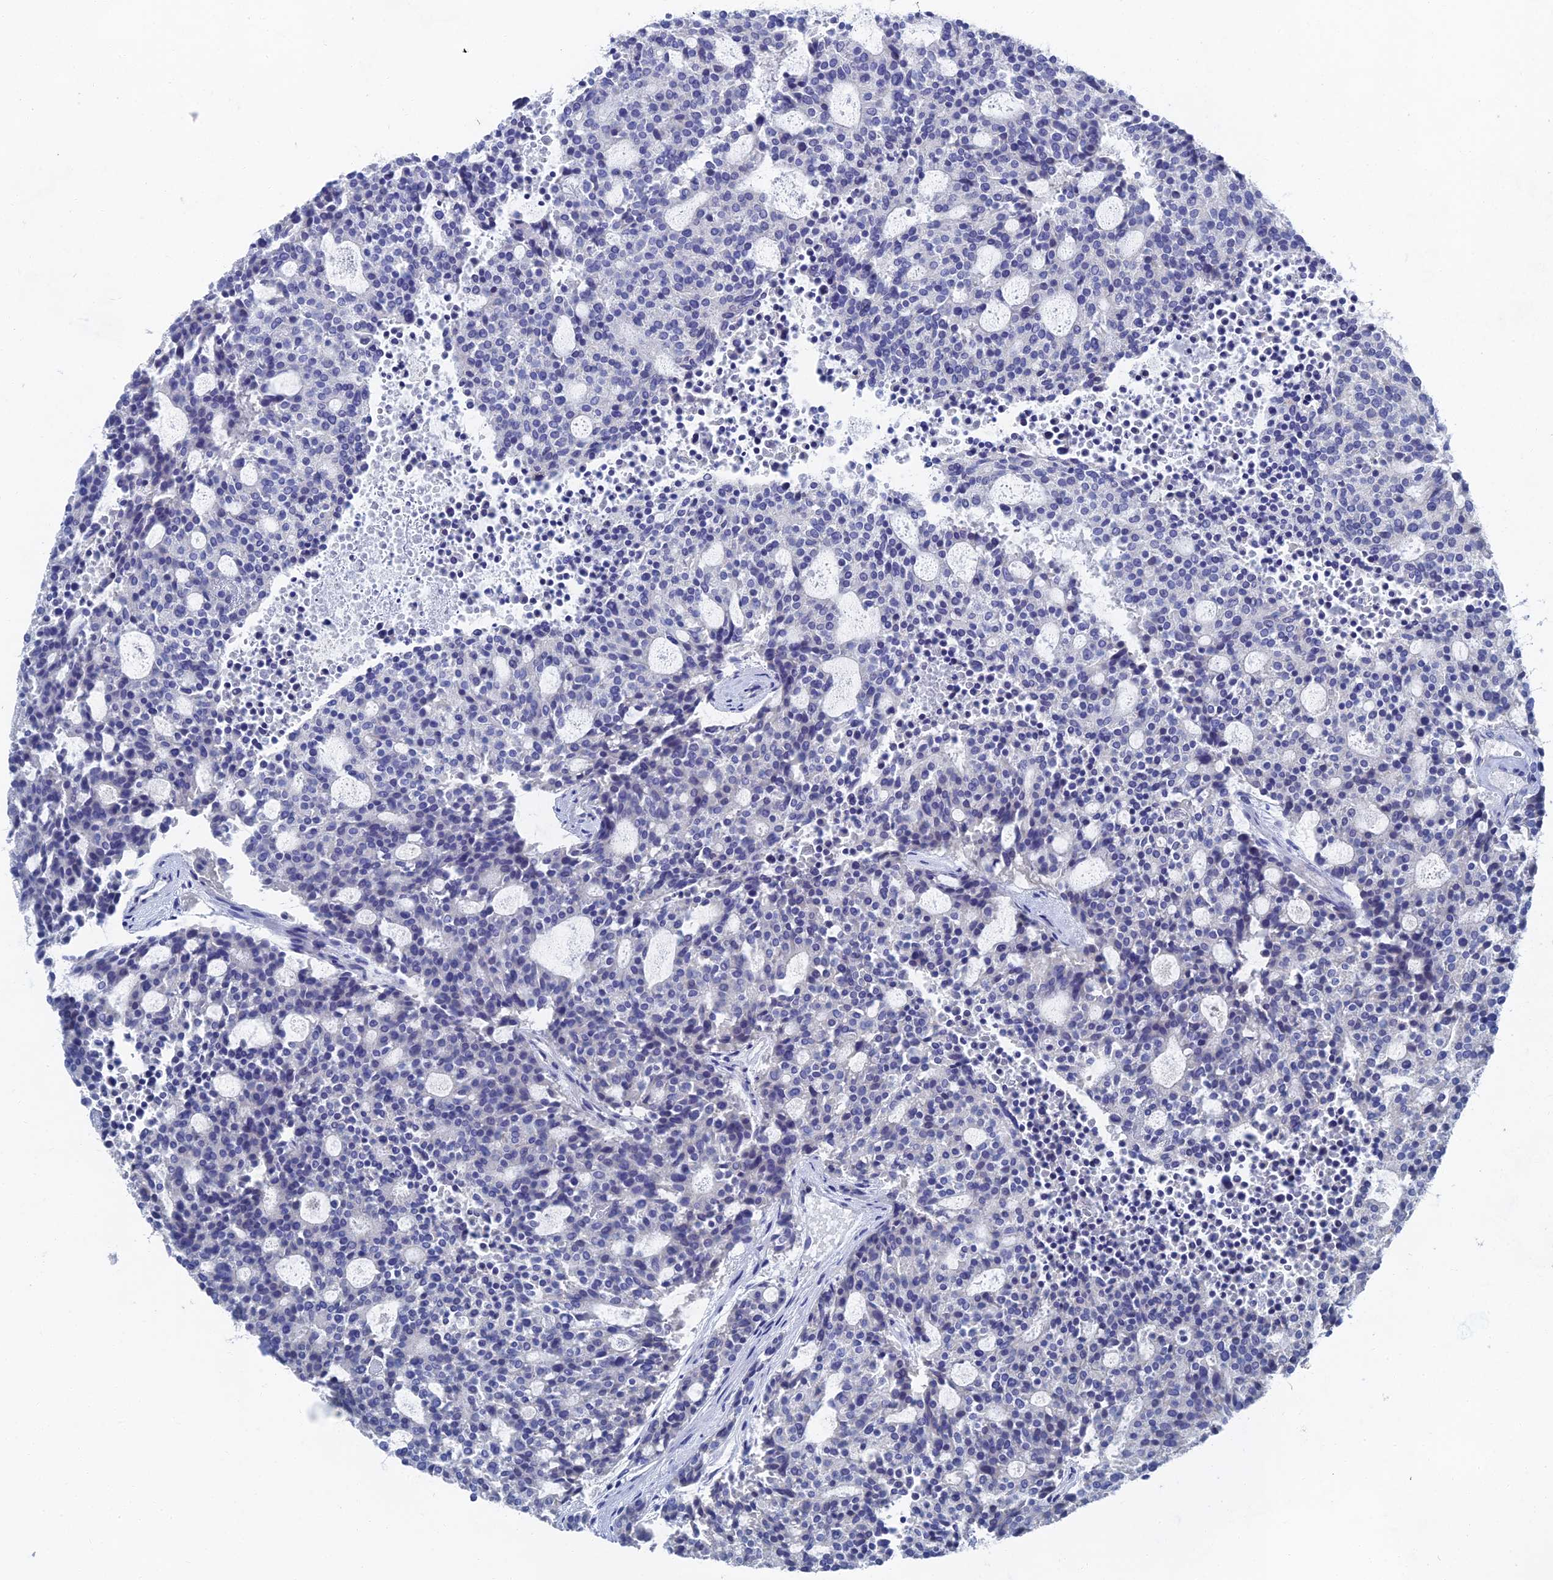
{"staining": {"intensity": "negative", "quantity": "none", "location": "none"}, "tissue": "carcinoid", "cell_type": "Tumor cells", "image_type": "cancer", "snomed": [{"axis": "morphology", "description": "Carcinoid, malignant, NOS"}, {"axis": "topography", "description": "Pancreas"}], "caption": "Carcinoid (malignant) stained for a protein using immunohistochemistry reveals no staining tumor cells.", "gene": "GFAP", "patient": {"sex": "female", "age": 54}}